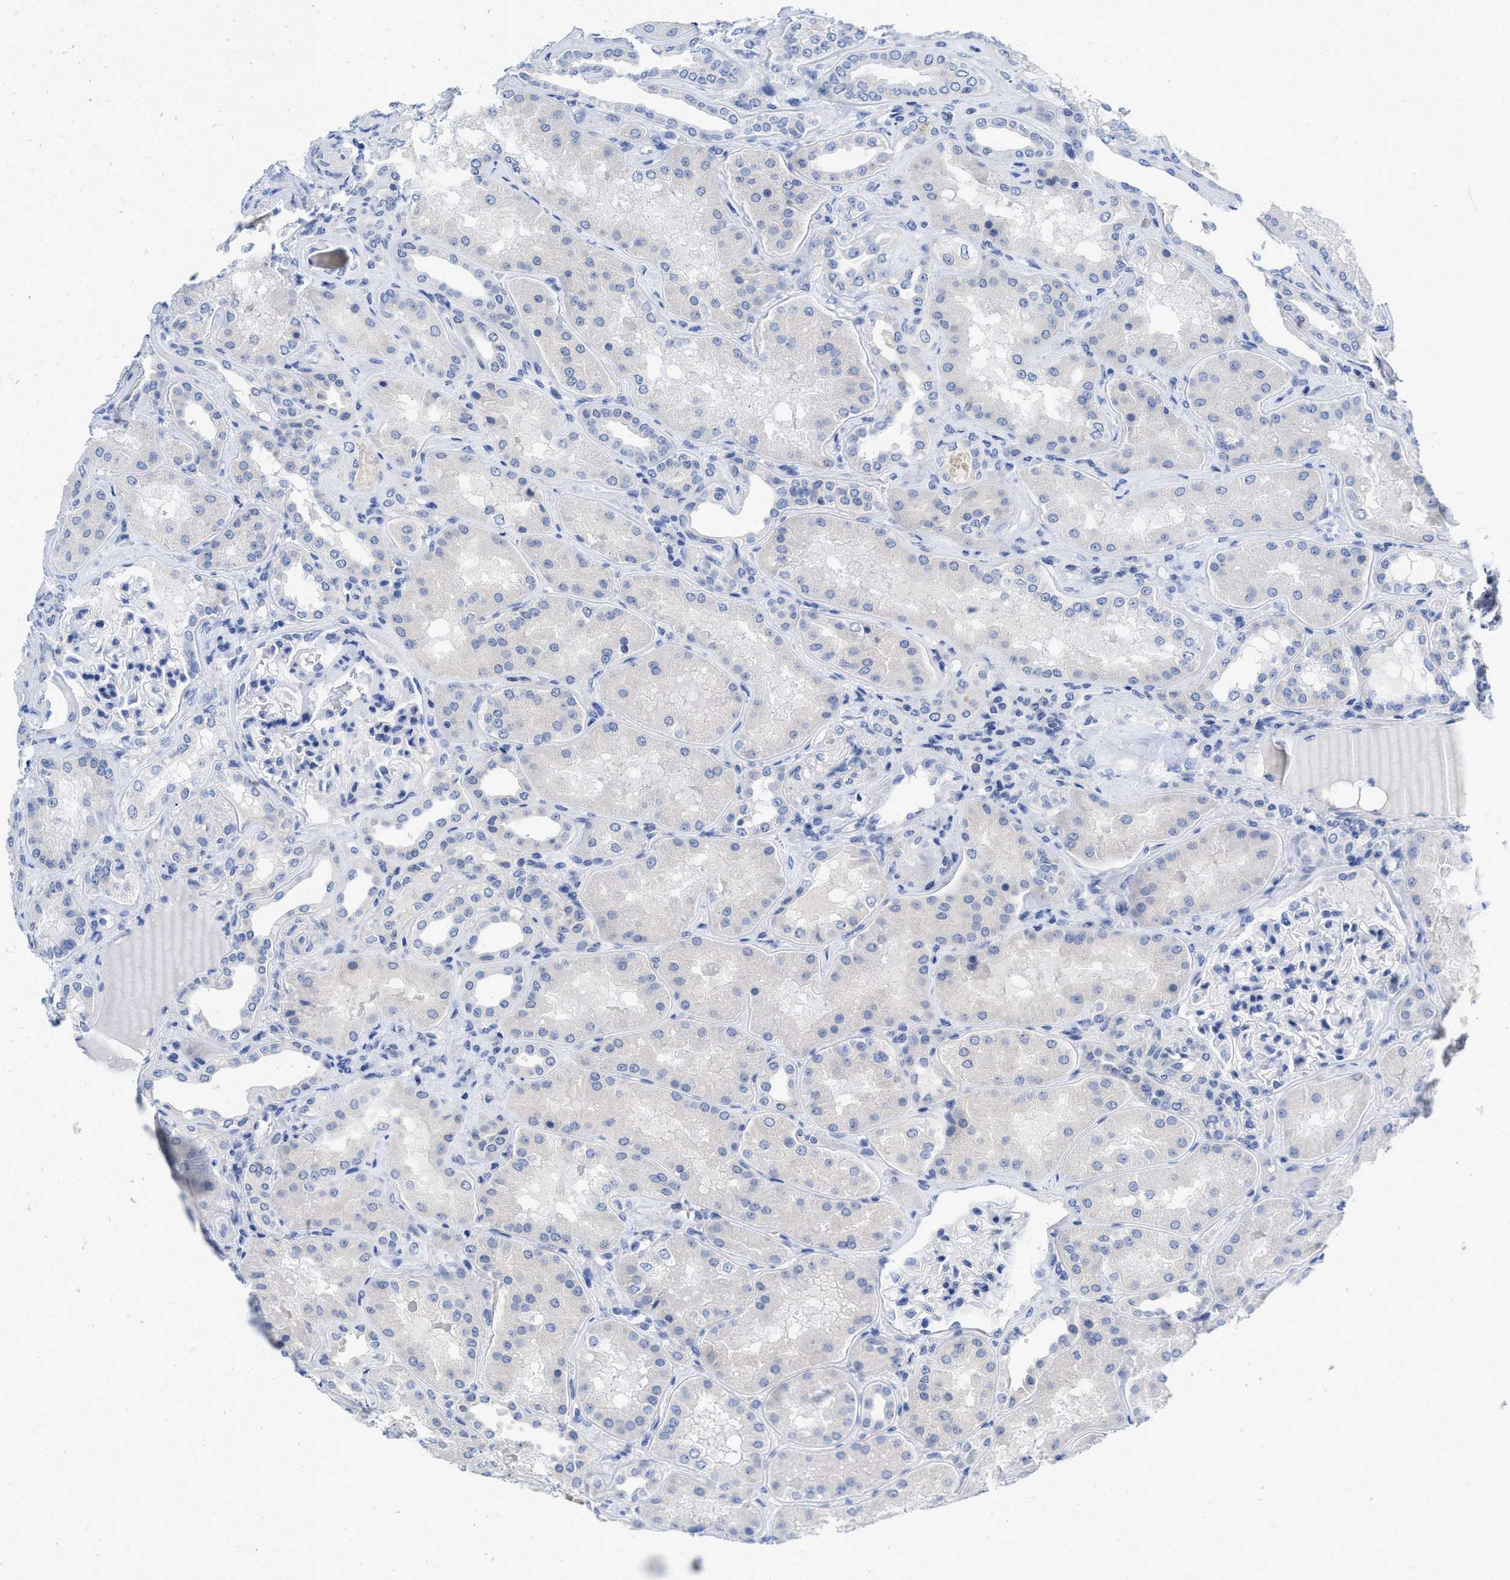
{"staining": {"intensity": "negative", "quantity": "none", "location": "none"}, "tissue": "kidney", "cell_type": "Cells in glomeruli", "image_type": "normal", "snomed": [{"axis": "morphology", "description": "Normal tissue, NOS"}, {"axis": "topography", "description": "Kidney"}], "caption": "Immunohistochemistry micrograph of normal kidney stained for a protein (brown), which exhibits no expression in cells in glomeruli.", "gene": "PYY", "patient": {"sex": "female", "age": 56}}